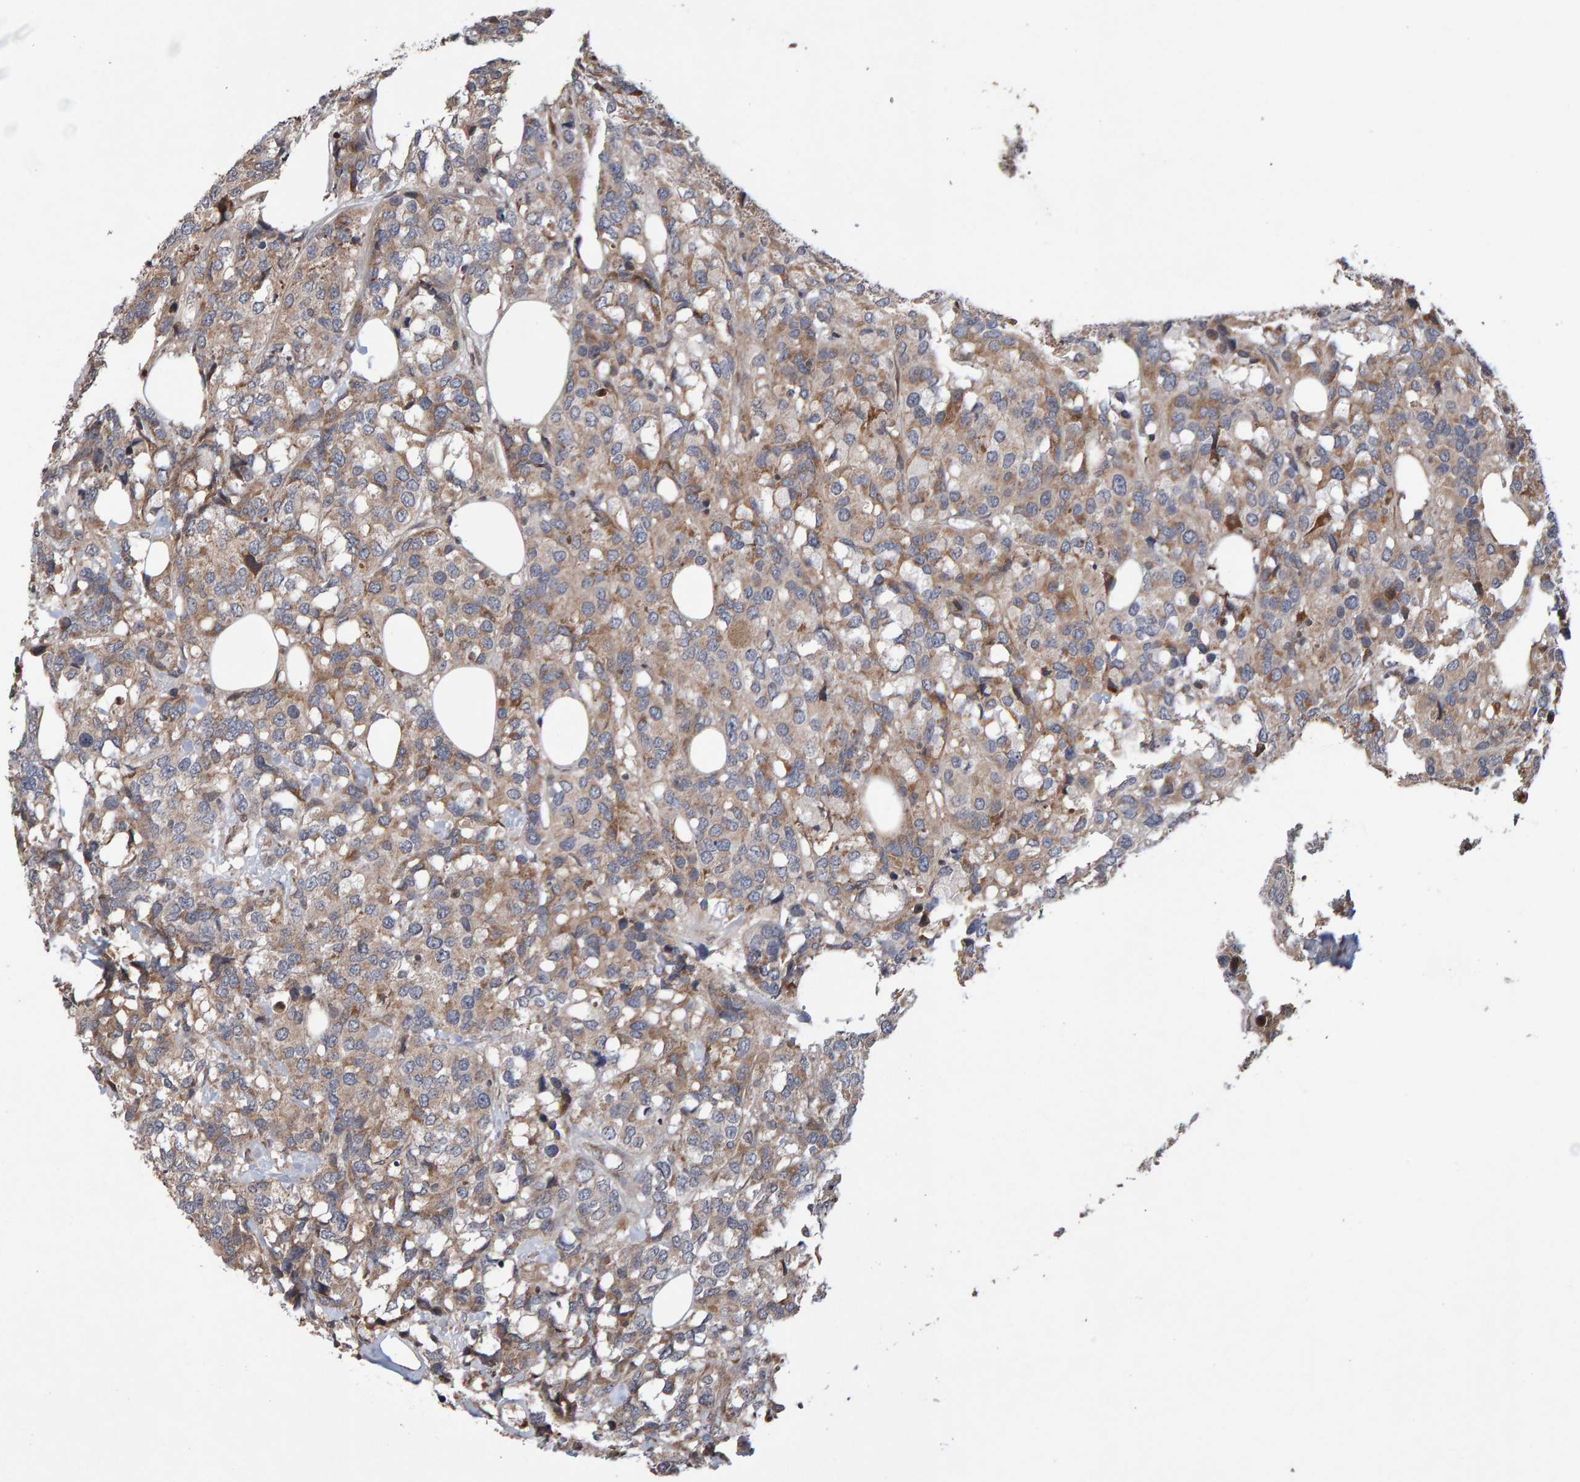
{"staining": {"intensity": "moderate", "quantity": "25%-75%", "location": "cytoplasmic/membranous"}, "tissue": "breast cancer", "cell_type": "Tumor cells", "image_type": "cancer", "snomed": [{"axis": "morphology", "description": "Lobular carcinoma"}, {"axis": "topography", "description": "Breast"}], "caption": "Moderate cytoplasmic/membranous positivity is present in about 25%-75% of tumor cells in breast cancer (lobular carcinoma).", "gene": "PECR", "patient": {"sex": "female", "age": 59}}